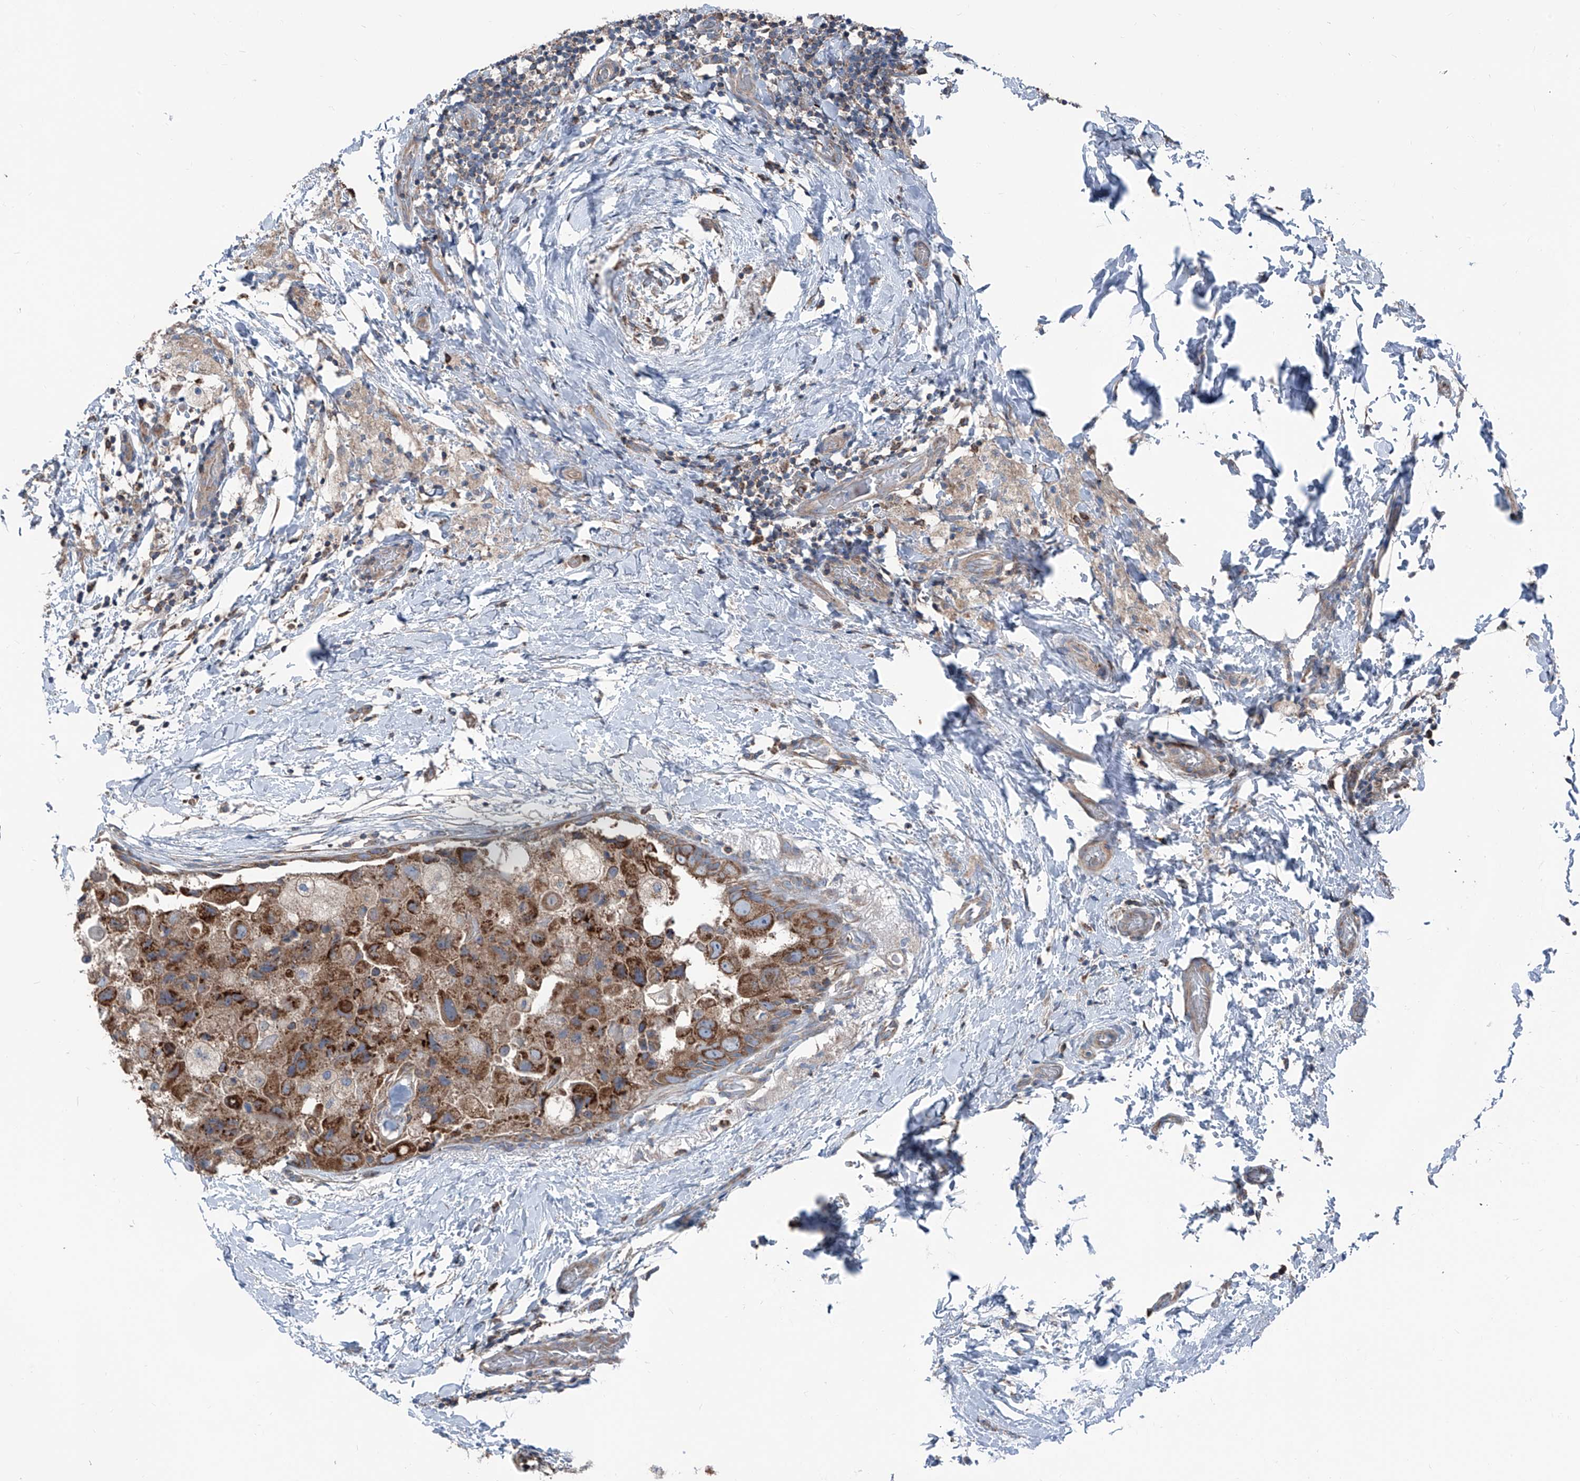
{"staining": {"intensity": "moderate", "quantity": ">75%", "location": "cytoplasmic/membranous"}, "tissue": "breast cancer", "cell_type": "Tumor cells", "image_type": "cancer", "snomed": [{"axis": "morphology", "description": "Duct carcinoma"}, {"axis": "topography", "description": "Breast"}], "caption": "A medium amount of moderate cytoplasmic/membranous staining is seen in about >75% of tumor cells in breast infiltrating ductal carcinoma tissue. The protein is stained brown, and the nuclei are stained in blue (DAB IHC with brightfield microscopy, high magnification).", "gene": "GPAT3", "patient": {"sex": "female", "age": 62}}